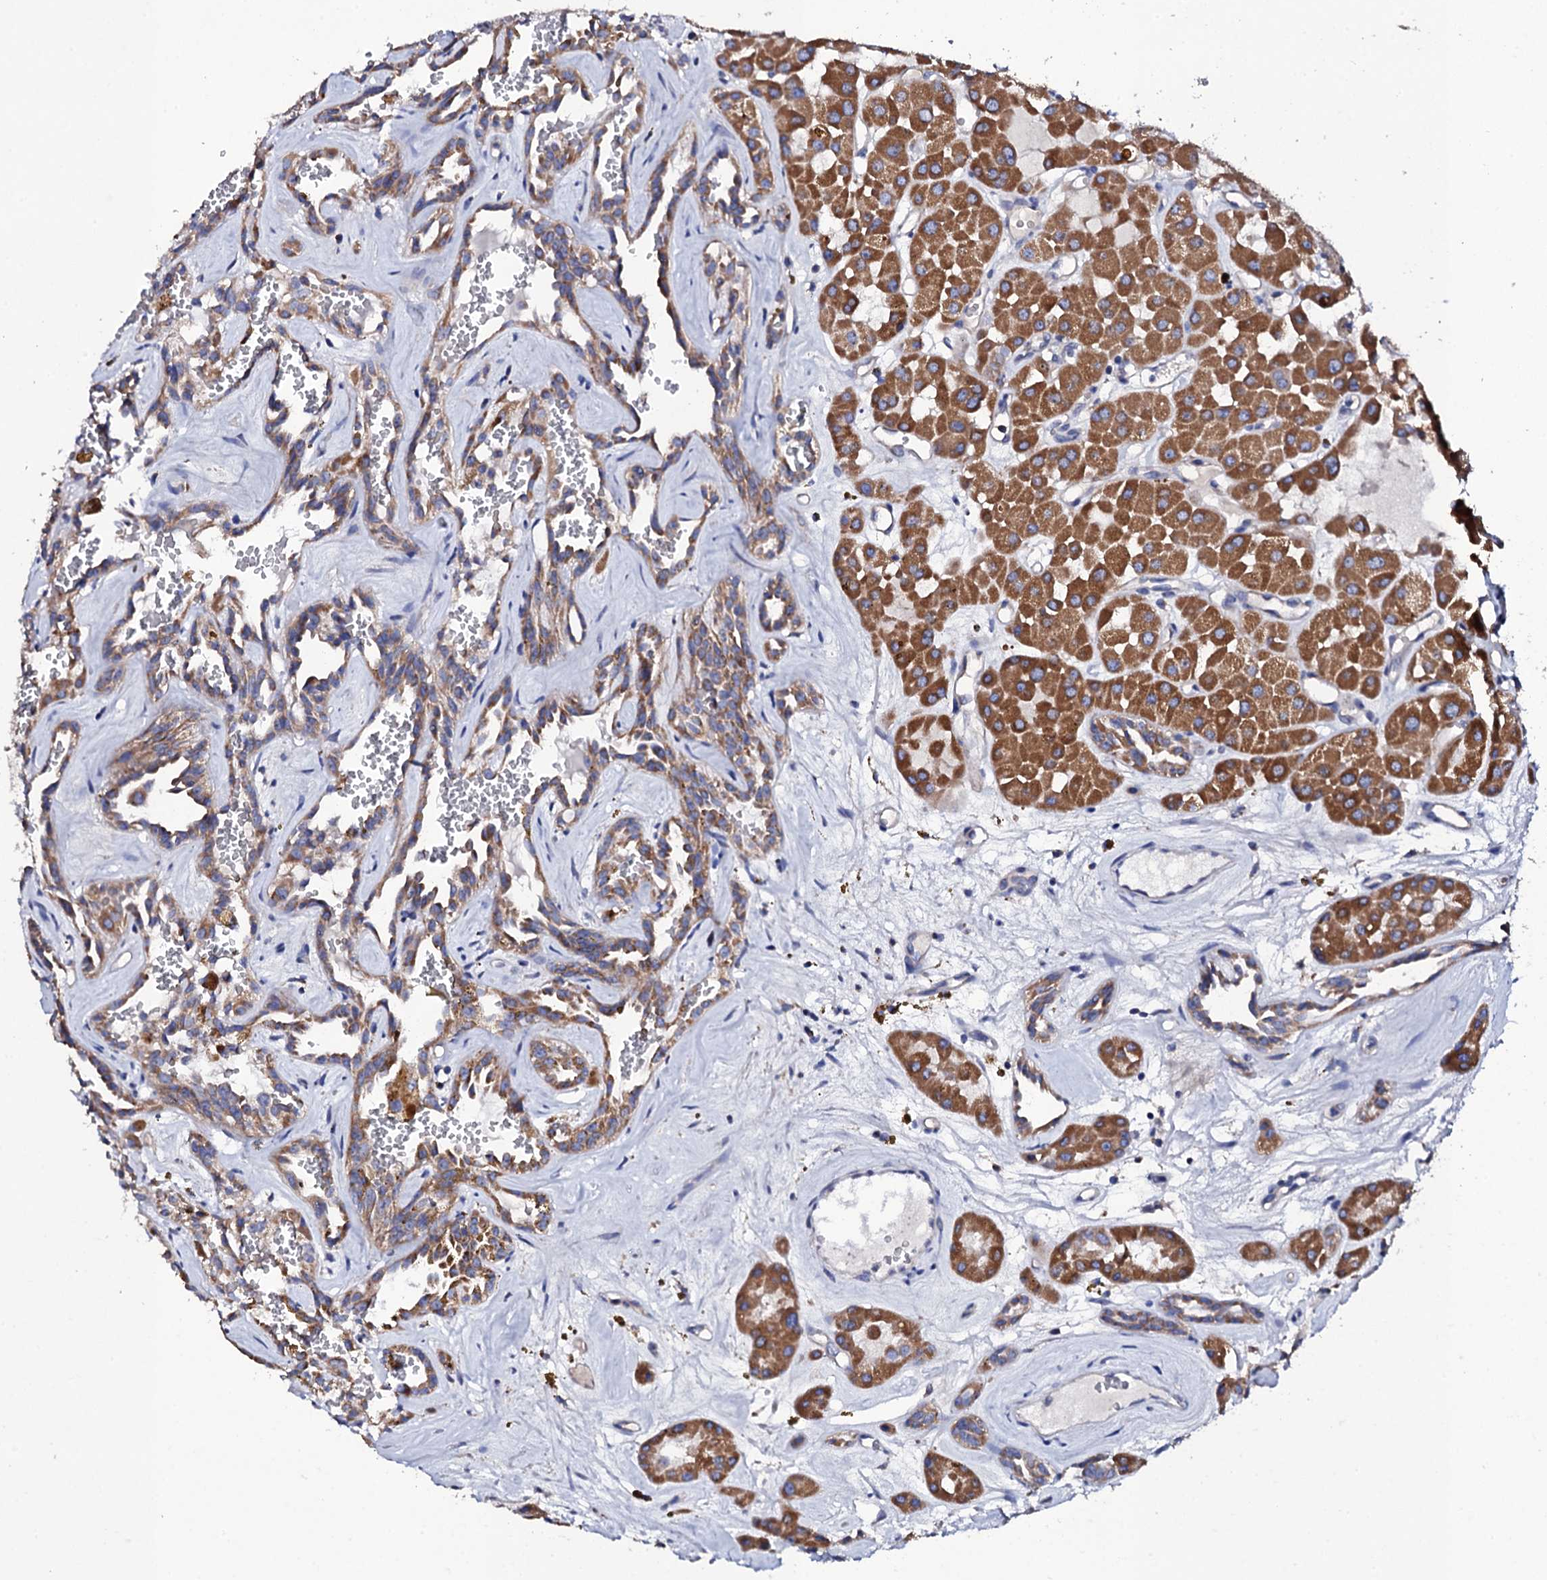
{"staining": {"intensity": "moderate", "quantity": ">75%", "location": "cytoplasmic/membranous"}, "tissue": "renal cancer", "cell_type": "Tumor cells", "image_type": "cancer", "snomed": [{"axis": "morphology", "description": "Carcinoma, NOS"}, {"axis": "topography", "description": "Kidney"}], "caption": "A histopathology image of human renal cancer stained for a protein exhibits moderate cytoplasmic/membranous brown staining in tumor cells.", "gene": "TCAF2", "patient": {"sex": "female", "age": 75}}